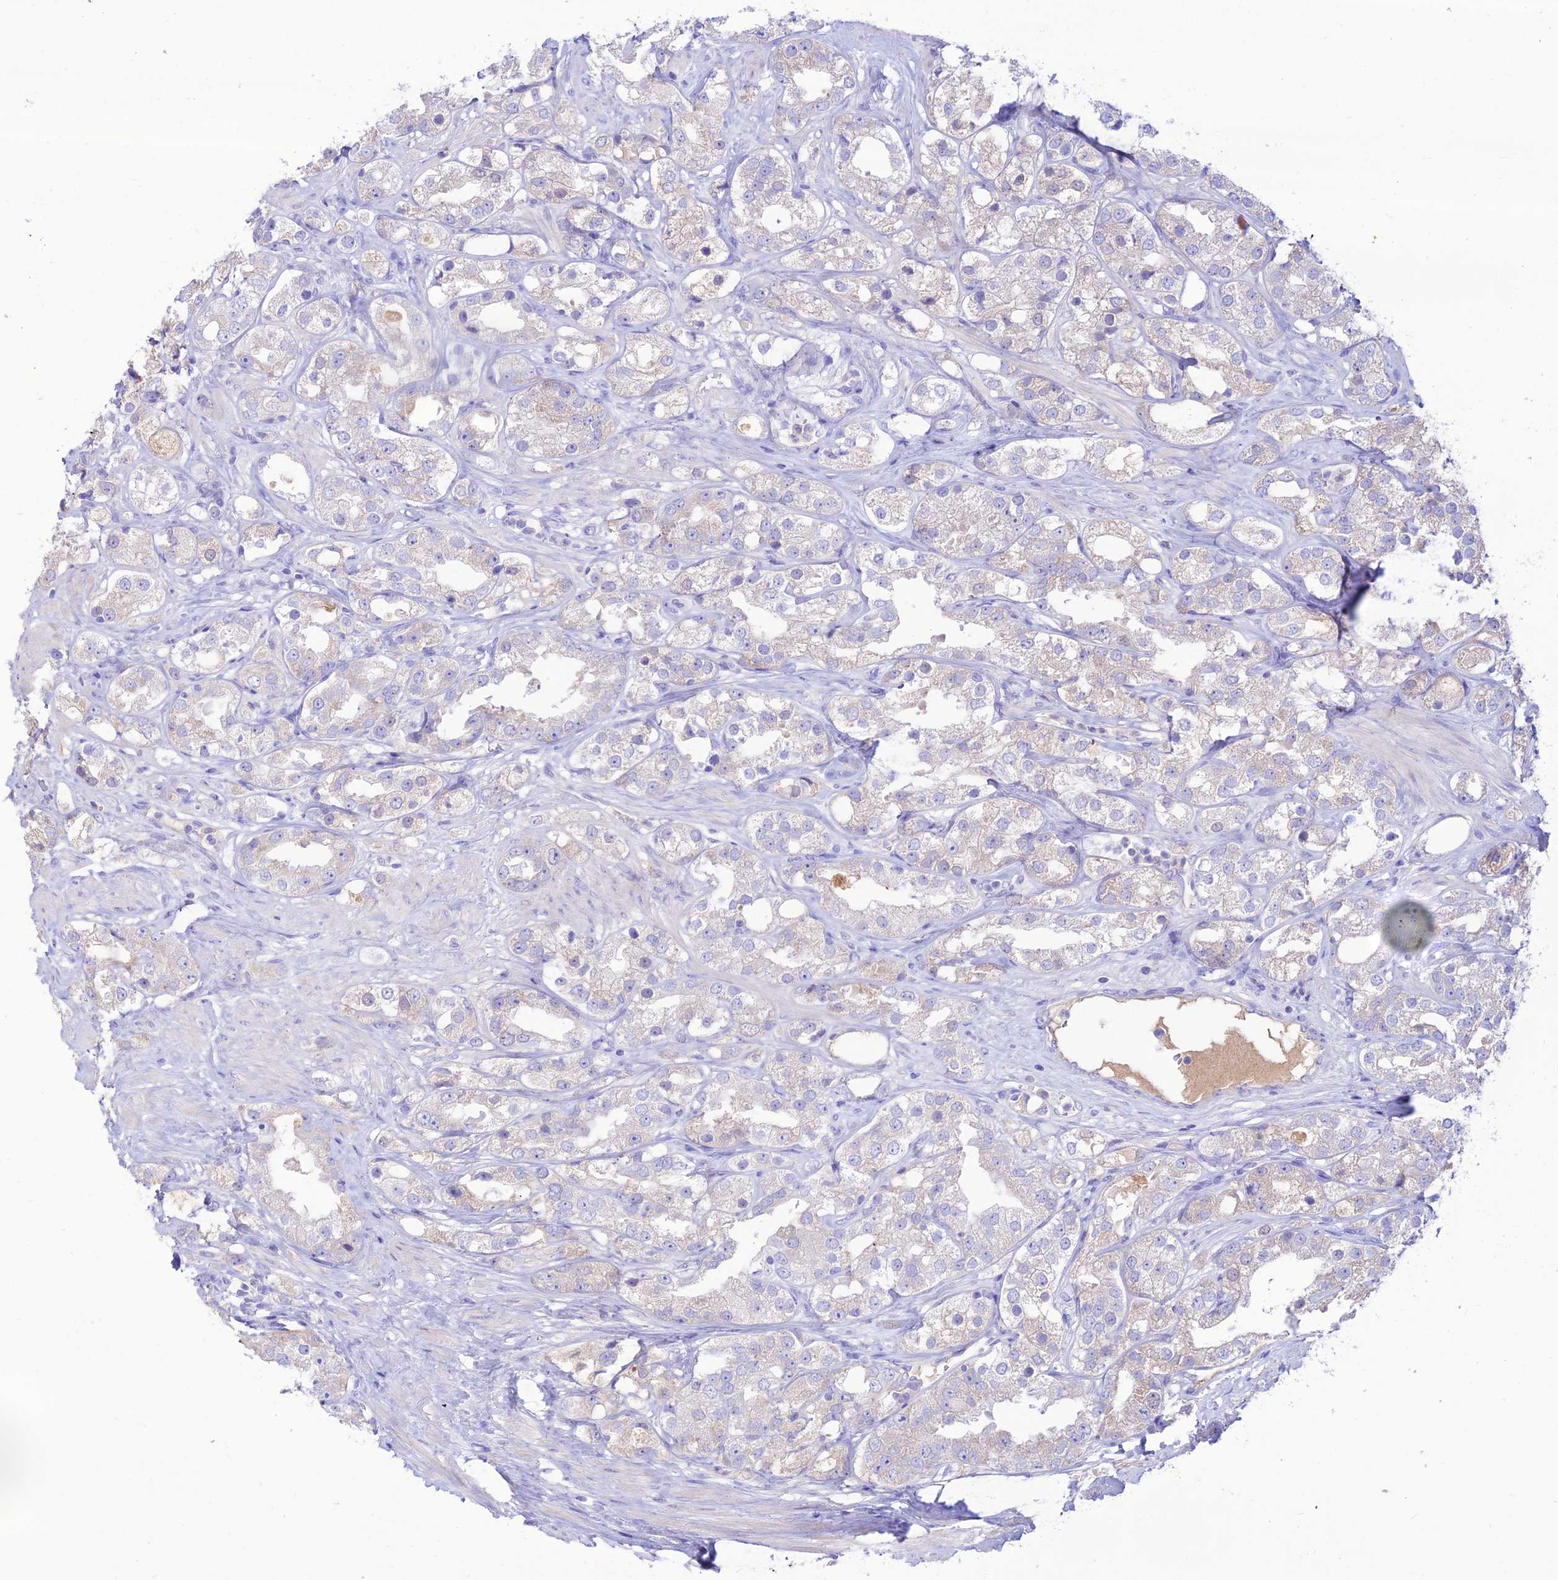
{"staining": {"intensity": "negative", "quantity": "none", "location": "none"}, "tissue": "prostate cancer", "cell_type": "Tumor cells", "image_type": "cancer", "snomed": [{"axis": "morphology", "description": "Adenocarcinoma, NOS"}, {"axis": "topography", "description": "Prostate"}], "caption": "Immunohistochemistry (IHC) of prostate cancer (adenocarcinoma) reveals no staining in tumor cells.", "gene": "NLRP9", "patient": {"sex": "male", "age": 79}}